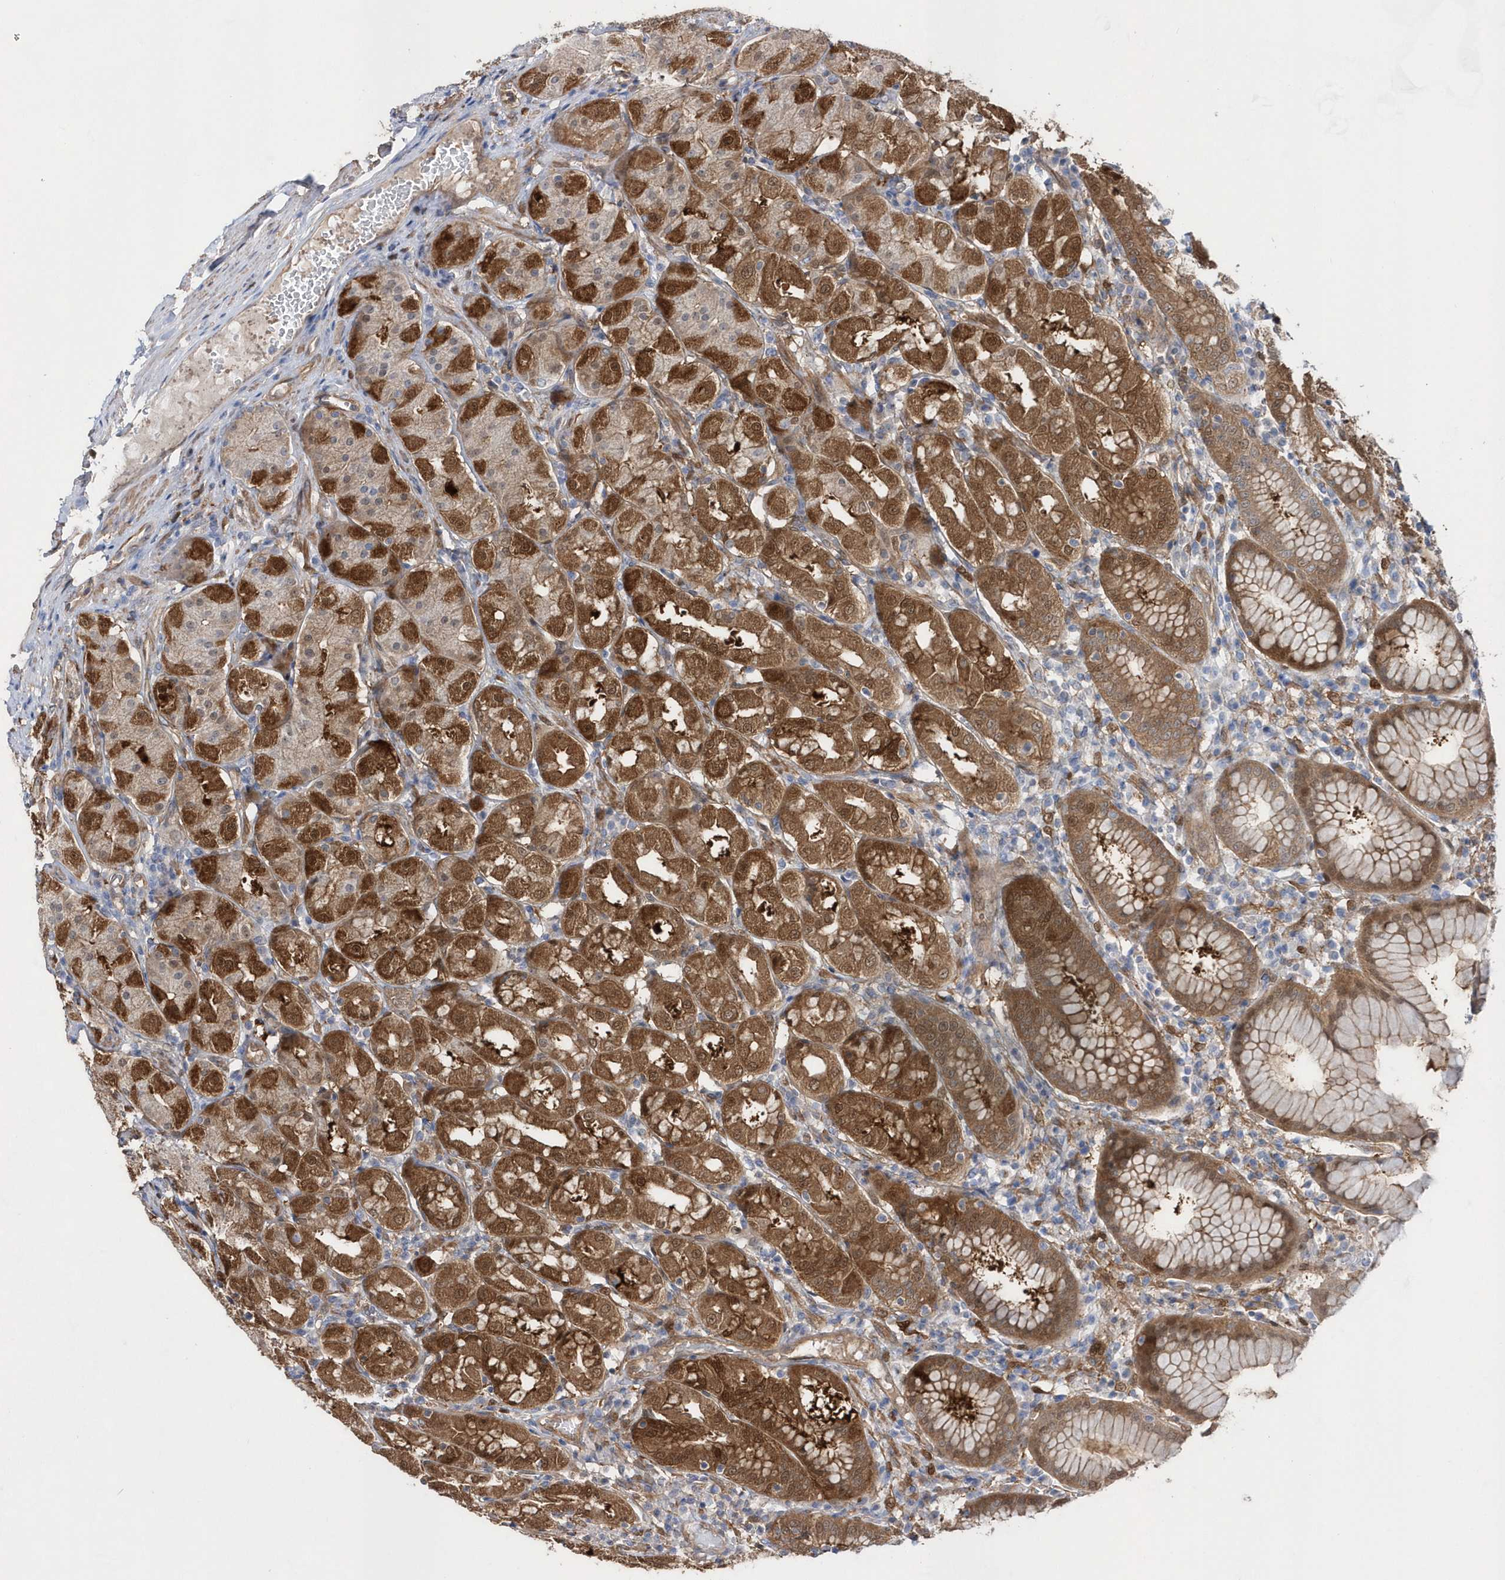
{"staining": {"intensity": "strong", "quantity": ">75%", "location": "cytoplasmic/membranous"}, "tissue": "stomach", "cell_type": "Glandular cells", "image_type": "normal", "snomed": [{"axis": "morphology", "description": "Normal tissue, NOS"}, {"axis": "topography", "description": "Stomach"}, {"axis": "topography", "description": "Stomach, lower"}], "caption": "DAB immunohistochemical staining of benign human stomach displays strong cytoplasmic/membranous protein expression in about >75% of glandular cells.", "gene": "BDH2", "patient": {"sex": "female", "age": 56}}